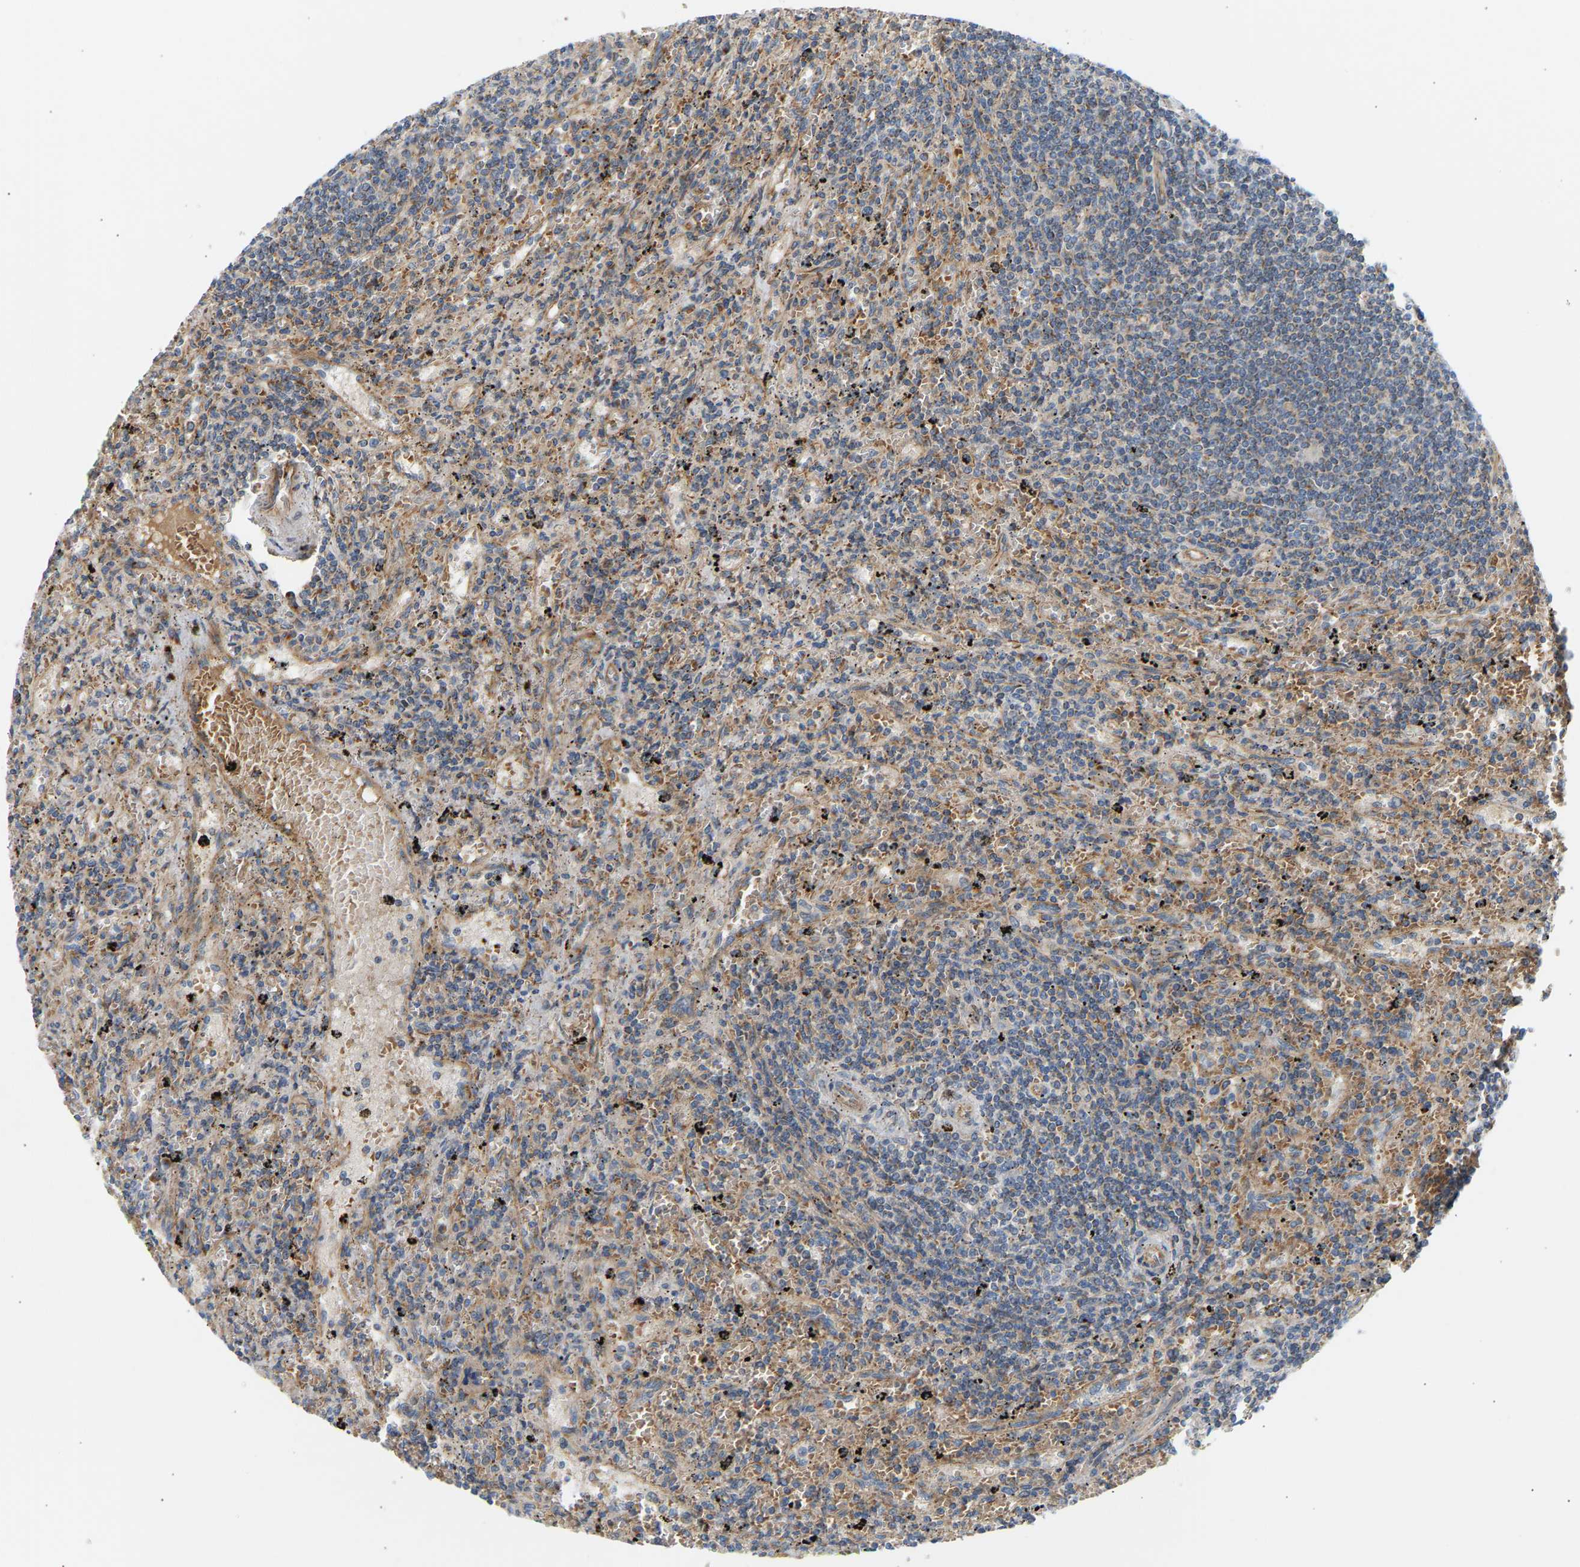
{"staining": {"intensity": "weak", "quantity": "<25%", "location": "cytoplasmic/membranous"}, "tissue": "lymphoma", "cell_type": "Tumor cells", "image_type": "cancer", "snomed": [{"axis": "morphology", "description": "Malignant lymphoma, non-Hodgkin's type, Low grade"}, {"axis": "topography", "description": "Spleen"}], "caption": "Micrograph shows no significant protein positivity in tumor cells of lymphoma.", "gene": "YIPF2", "patient": {"sex": "male", "age": 76}}